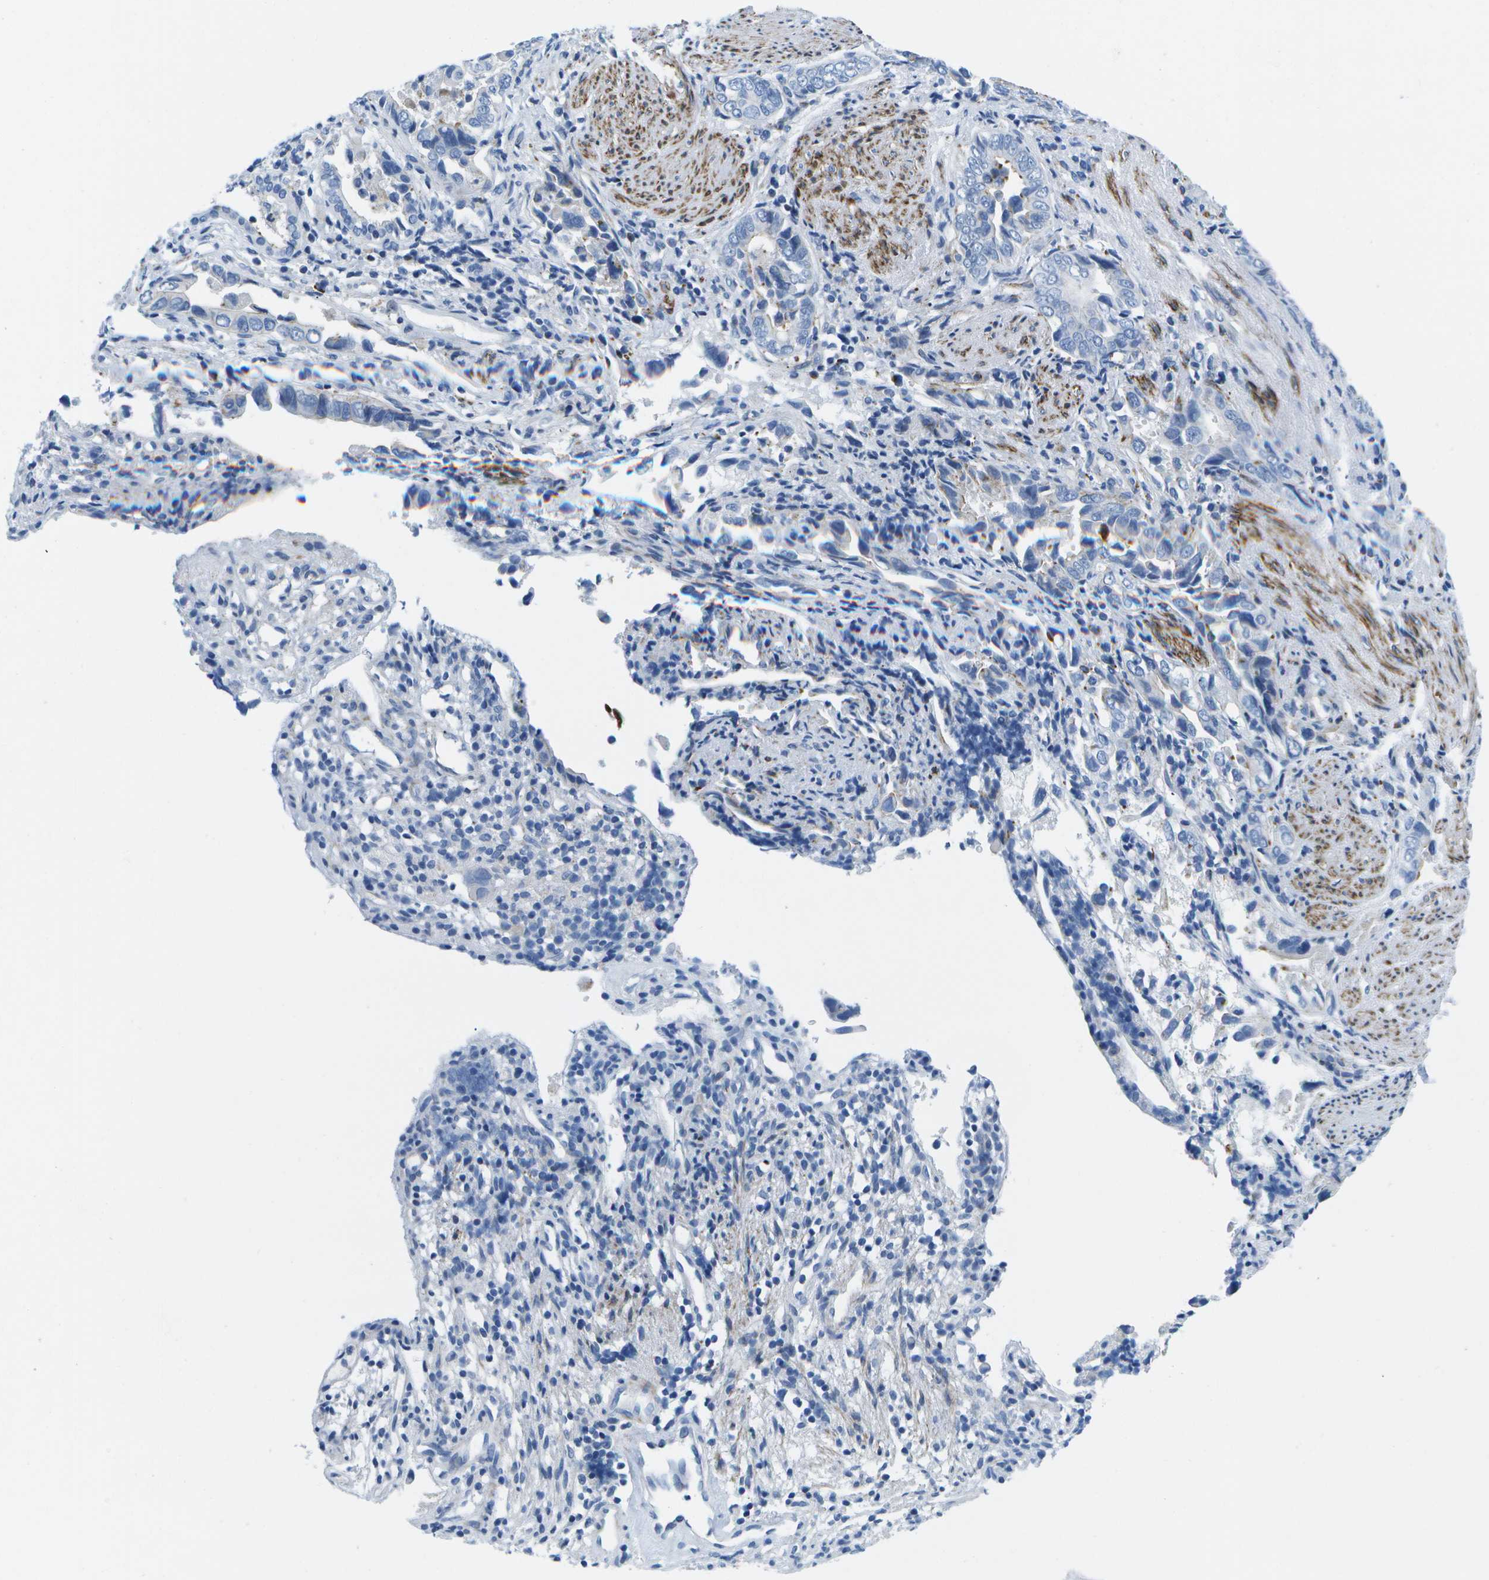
{"staining": {"intensity": "negative", "quantity": "none", "location": "none"}, "tissue": "liver cancer", "cell_type": "Tumor cells", "image_type": "cancer", "snomed": [{"axis": "morphology", "description": "Cholangiocarcinoma"}, {"axis": "topography", "description": "Liver"}], "caption": "Liver cancer (cholangiocarcinoma) stained for a protein using immunohistochemistry reveals no staining tumor cells.", "gene": "ADGRG6", "patient": {"sex": "female", "age": 79}}